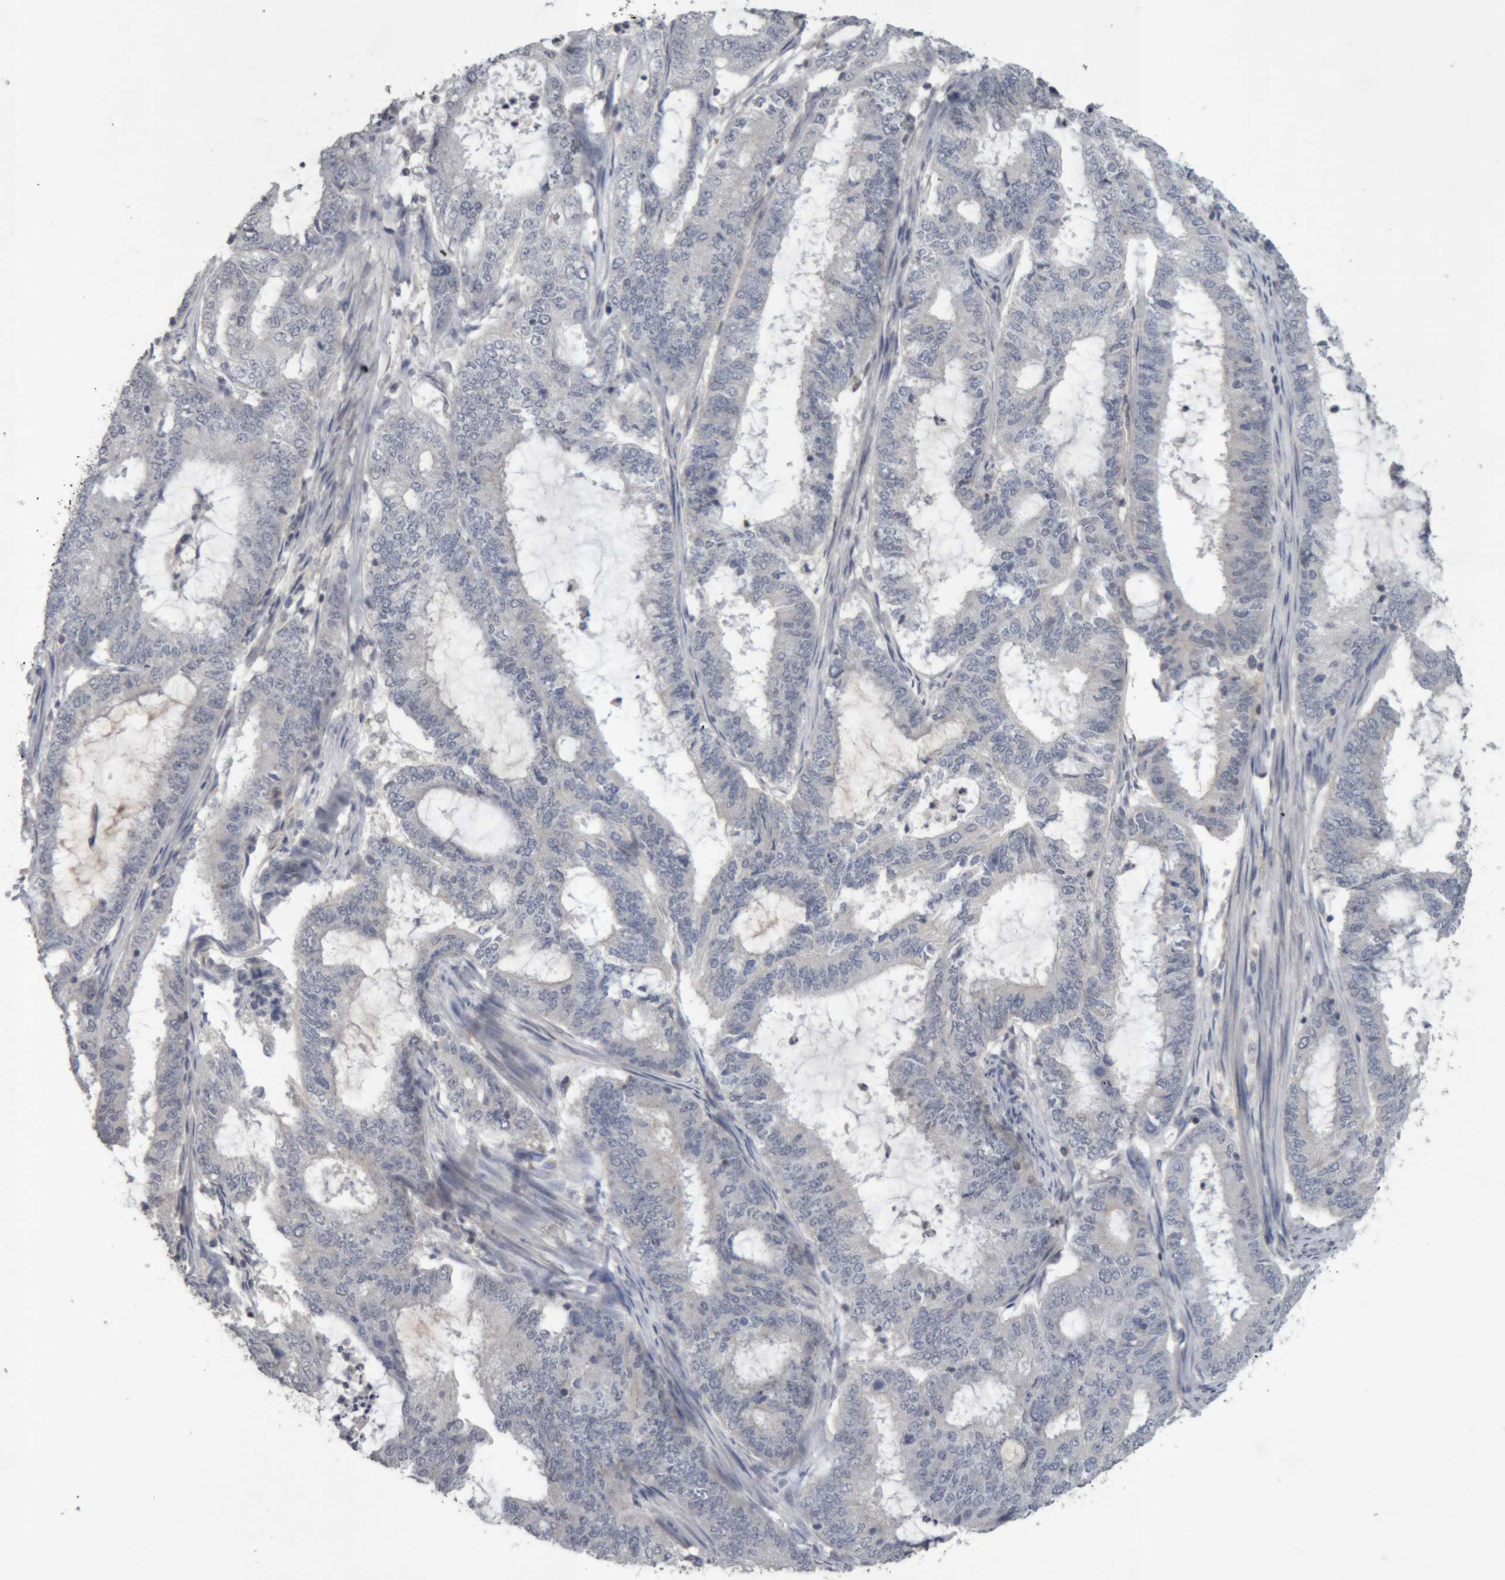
{"staining": {"intensity": "negative", "quantity": "none", "location": "none"}, "tissue": "endometrial cancer", "cell_type": "Tumor cells", "image_type": "cancer", "snomed": [{"axis": "morphology", "description": "Adenocarcinoma, NOS"}, {"axis": "topography", "description": "Endometrium"}], "caption": "This photomicrograph is of adenocarcinoma (endometrial) stained with IHC to label a protein in brown with the nuclei are counter-stained blue. There is no positivity in tumor cells.", "gene": "NFATC2", "patient": {"sex": "female", "age": 51}}